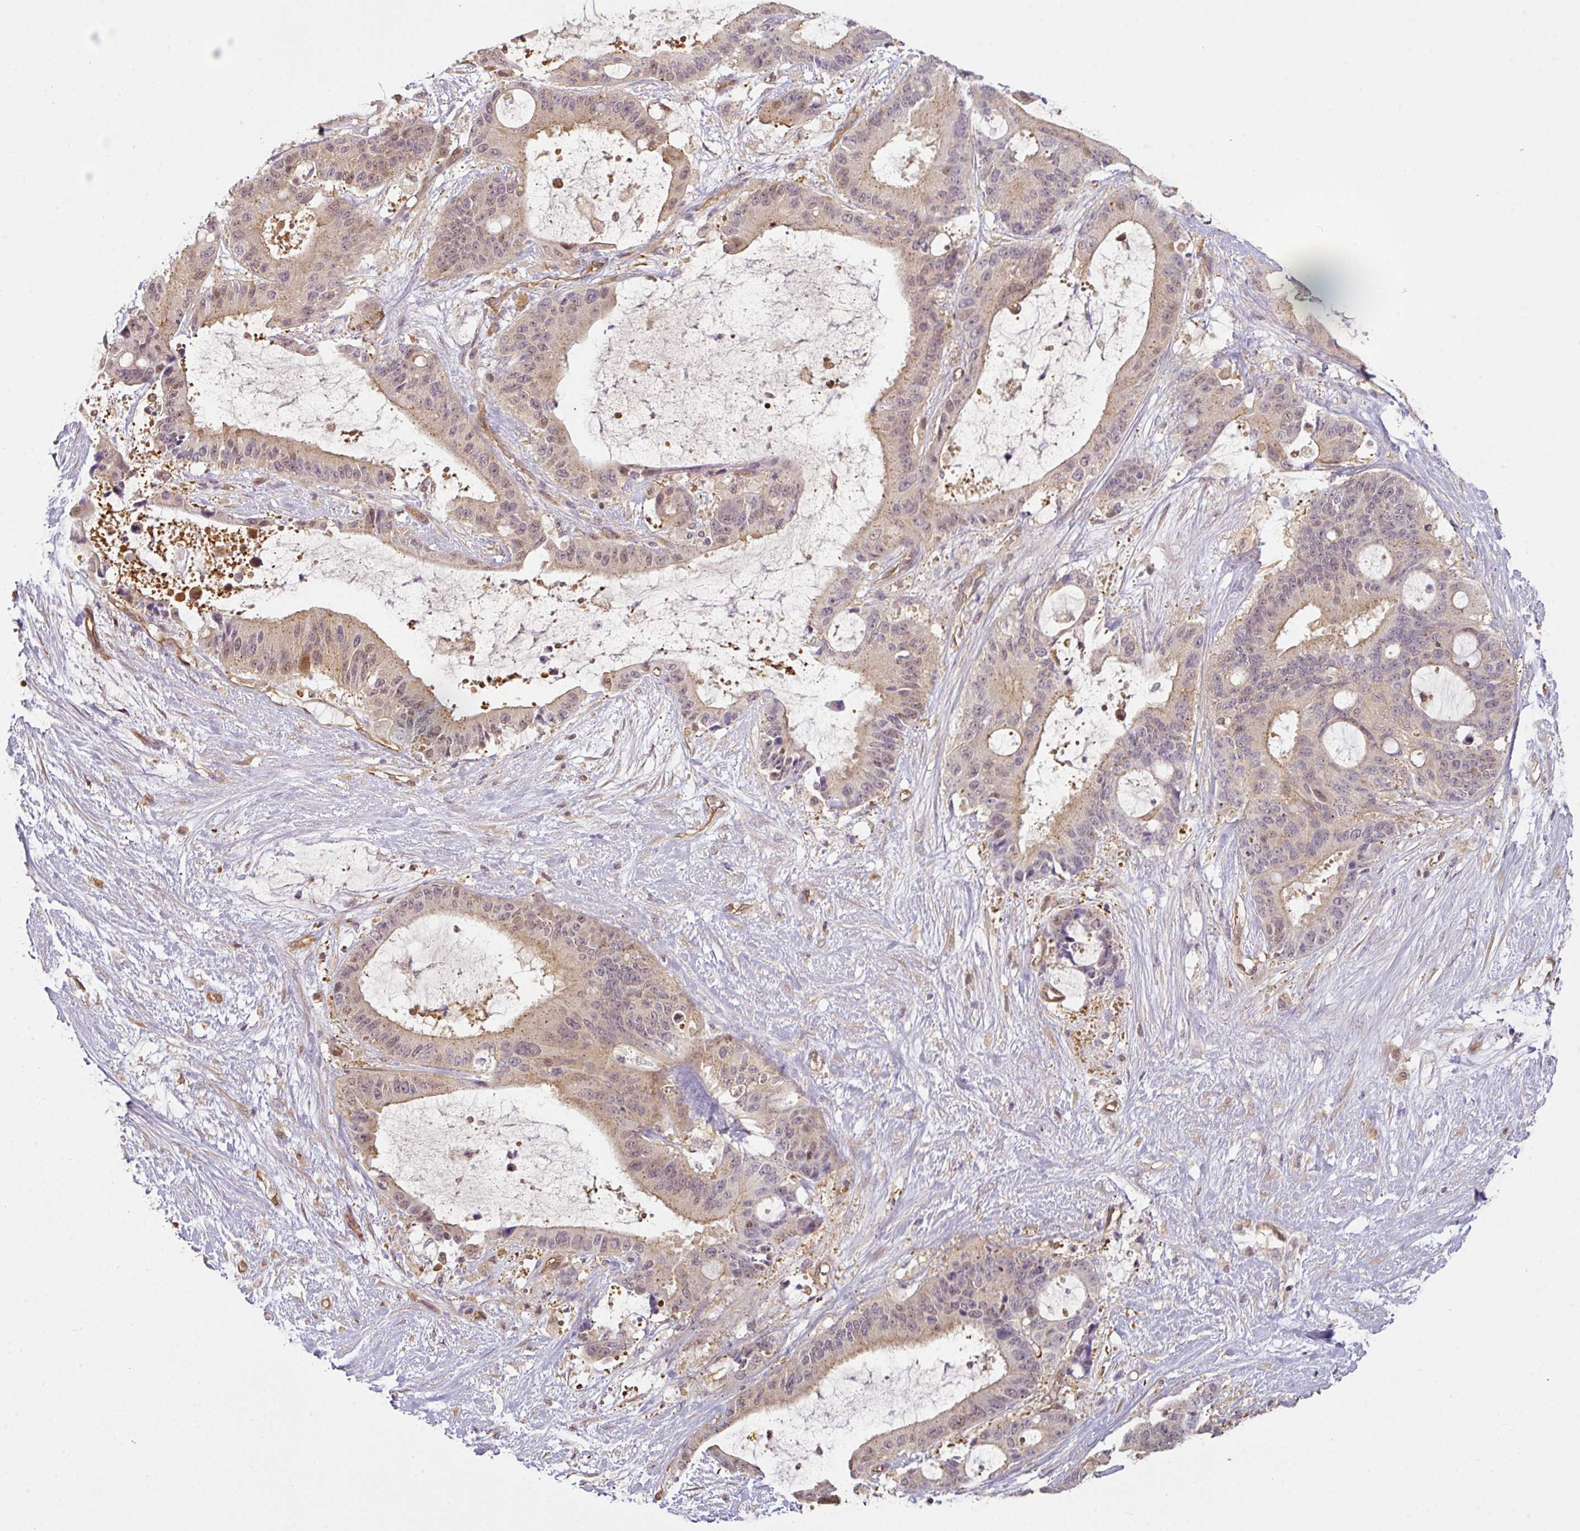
{"staining": {"intensity": "negative", "quantity": "none", "location": "none"}, "tissue": "liver cancer", "cell_type": "Tumor cells", "image_type": "cancer", "snomed": [{"axis": "morphology", "description": "Normal tissue, NOS"}, {"axis": "morphology", "description": "Cholangiocarcinoma"}, {"axis": "topography", "description": "Liver"}, {"axis": "topography", "description": "Peripheral nerve tissue"}], "caption": "A photomicrograph of human liver cholangiocarcinoma is negative for staining in tumor cells. The staining was performed using DAB to visualize the protein expression in brown, while the nuclei were stained in blue with hematoxylin (Magnification: 20x).", "gene": "ANKRD18A", "patient": {"sex": "female", "age": 73}}